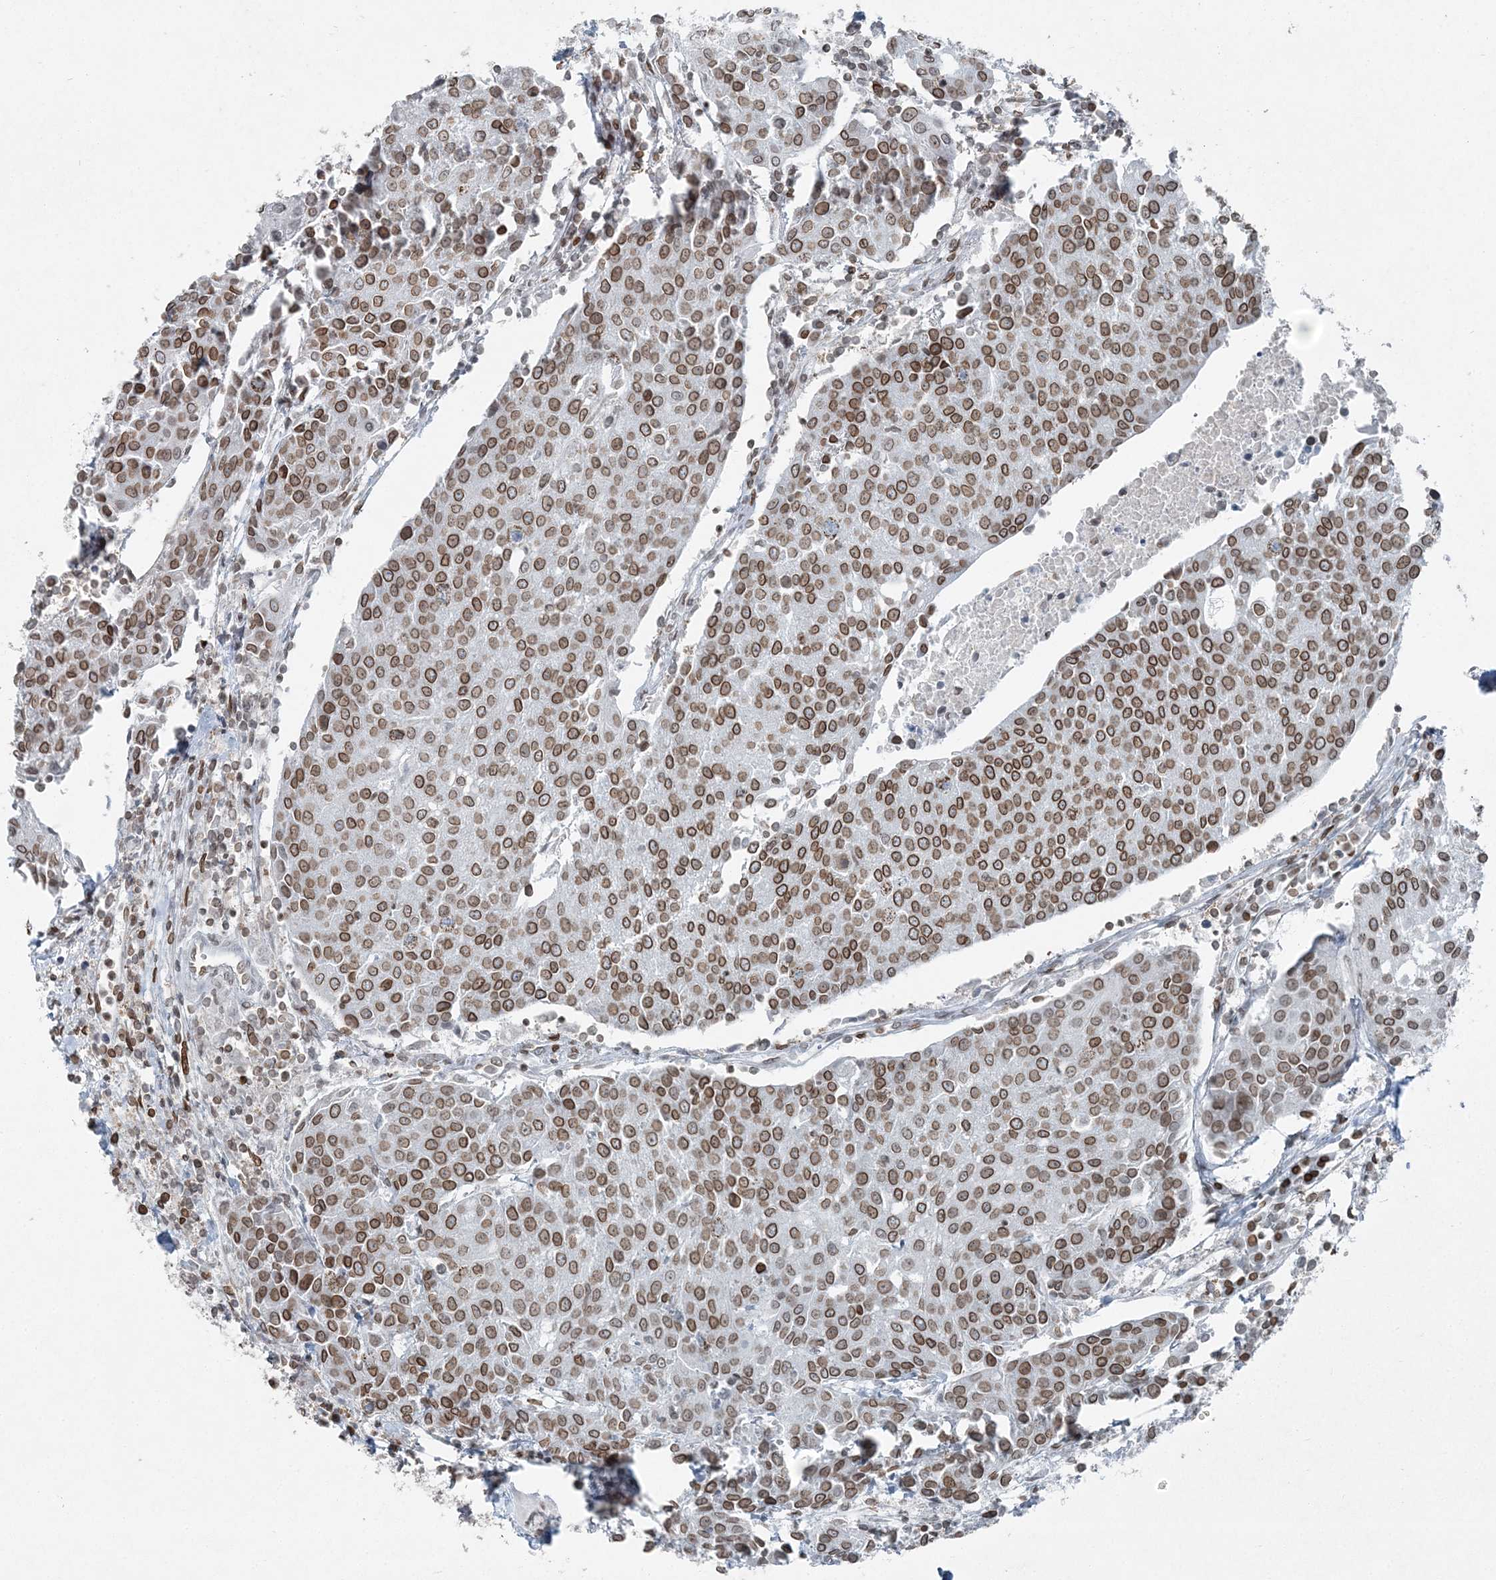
{"staining": {"intensity": "moderate", "quantity": ">75%", "location": "cytoplasmic/membranous,nuclear"}, "tissue": "urothelial cancer", "cell_type": "Tumor cells", "image_type": "cancer", "snomed": [{"axis": "morphology", "description": "Urothelial carcinoma, High grade"}, {"axis": "topography", "description": "Urinary bladder"}], "caption": "Protein expression by immunohistochemistry (IHC) reveals moderate cytoplasmic/membranous and nuclear staining in approximately >75% of tumor cells in urothelial carcinoma (high-grade). (Brightfield microscopy of DAB IHC at high magnification).", "gene": "GJD4", "patient": {"sex": "female", "age": 85}}